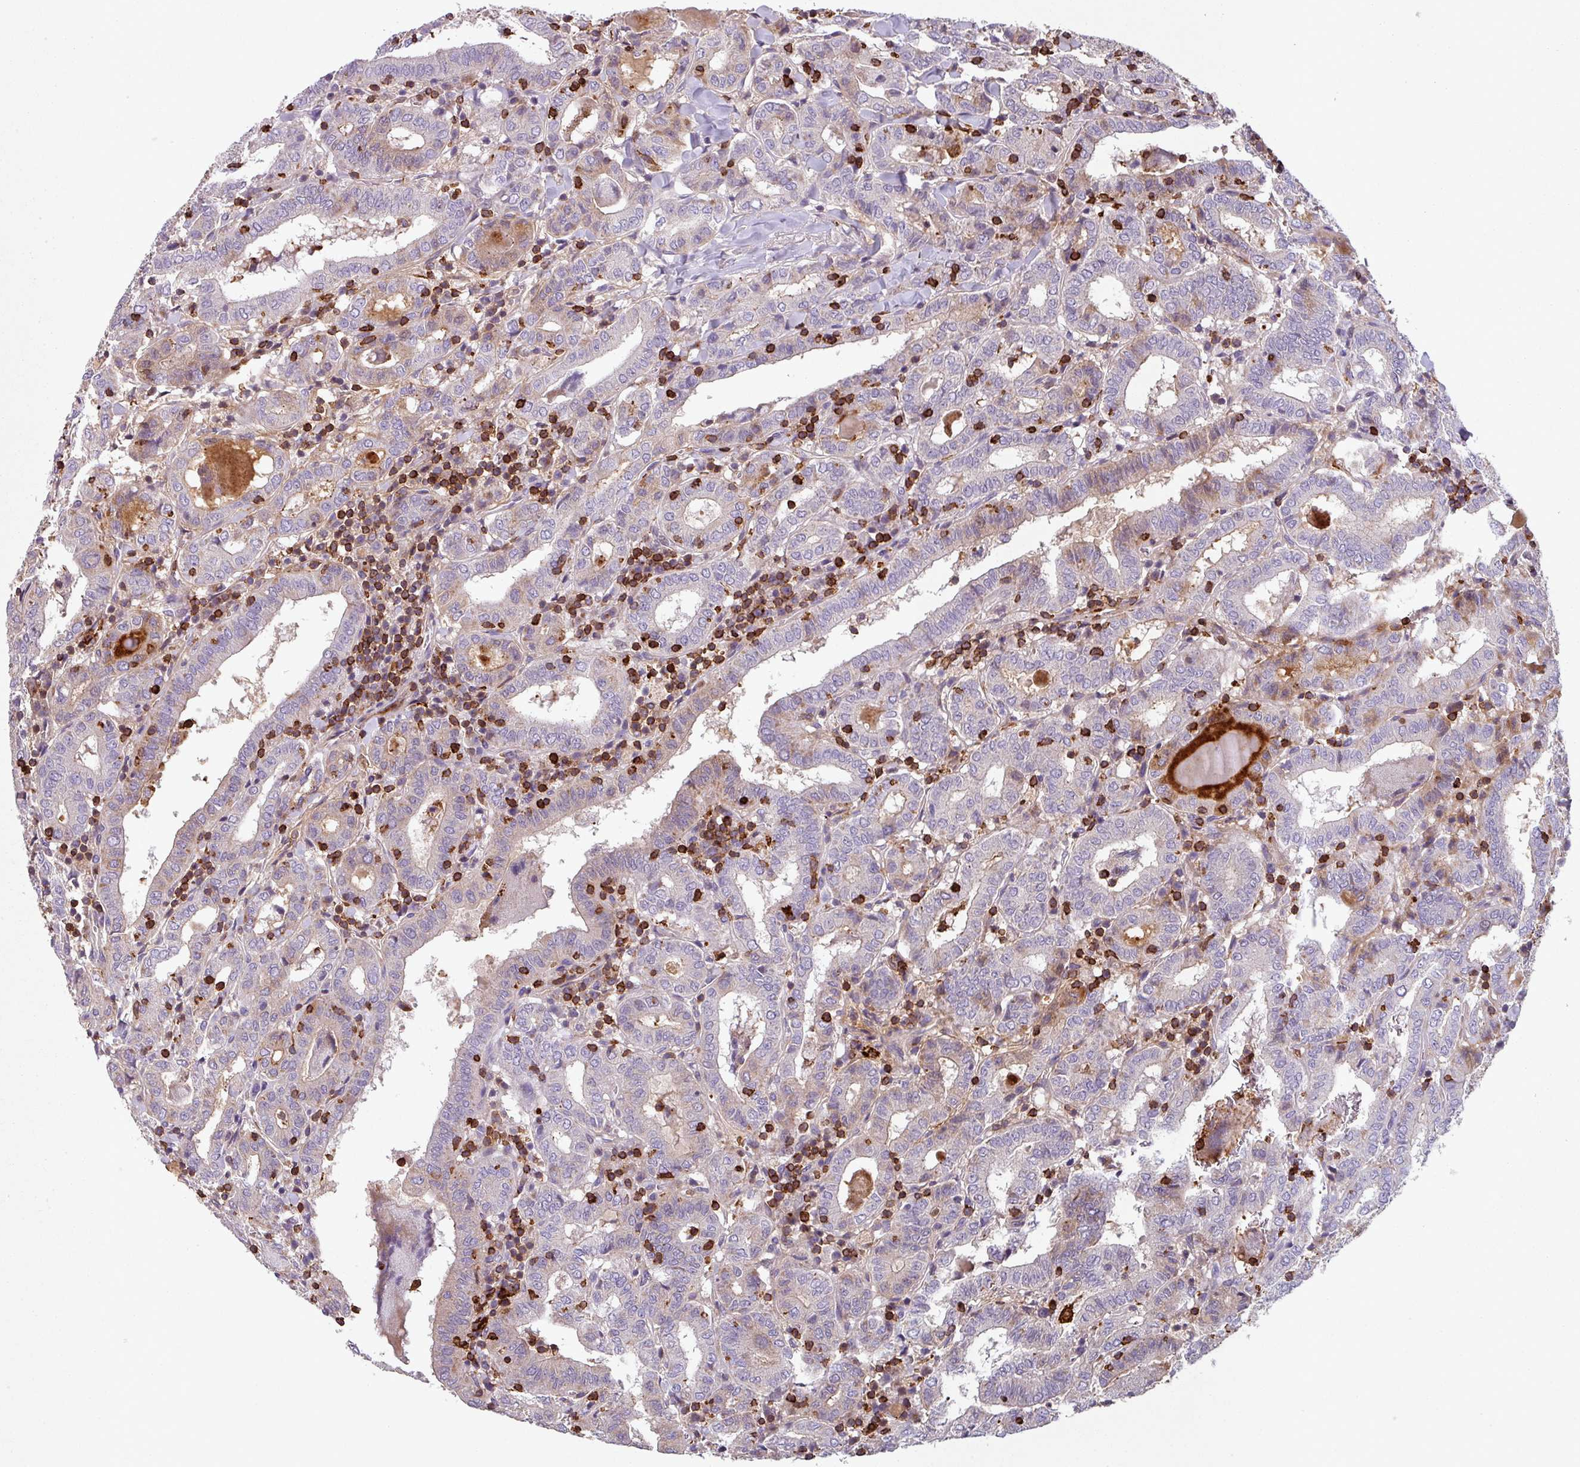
{"staining": {"intensity": "negative", "quantity": "none", "location": "none"}, "tissue": "thyroid cancer", "cell_type": "Tumor cells", "image_type": "cancer", "snomed": [{"axis": "morphology", "description": "Papillary adenocarcinoma, NOS"}, {"axis": "topography", "description": "Thyroid gland"}], "caption": "The photomicrograph exhibits no significant positivity in tumor cells of thyroid cancer (papillary adenocarcinoma).", "gene": "NEDD9", "patient": {"sex": "female", "age": 72}}